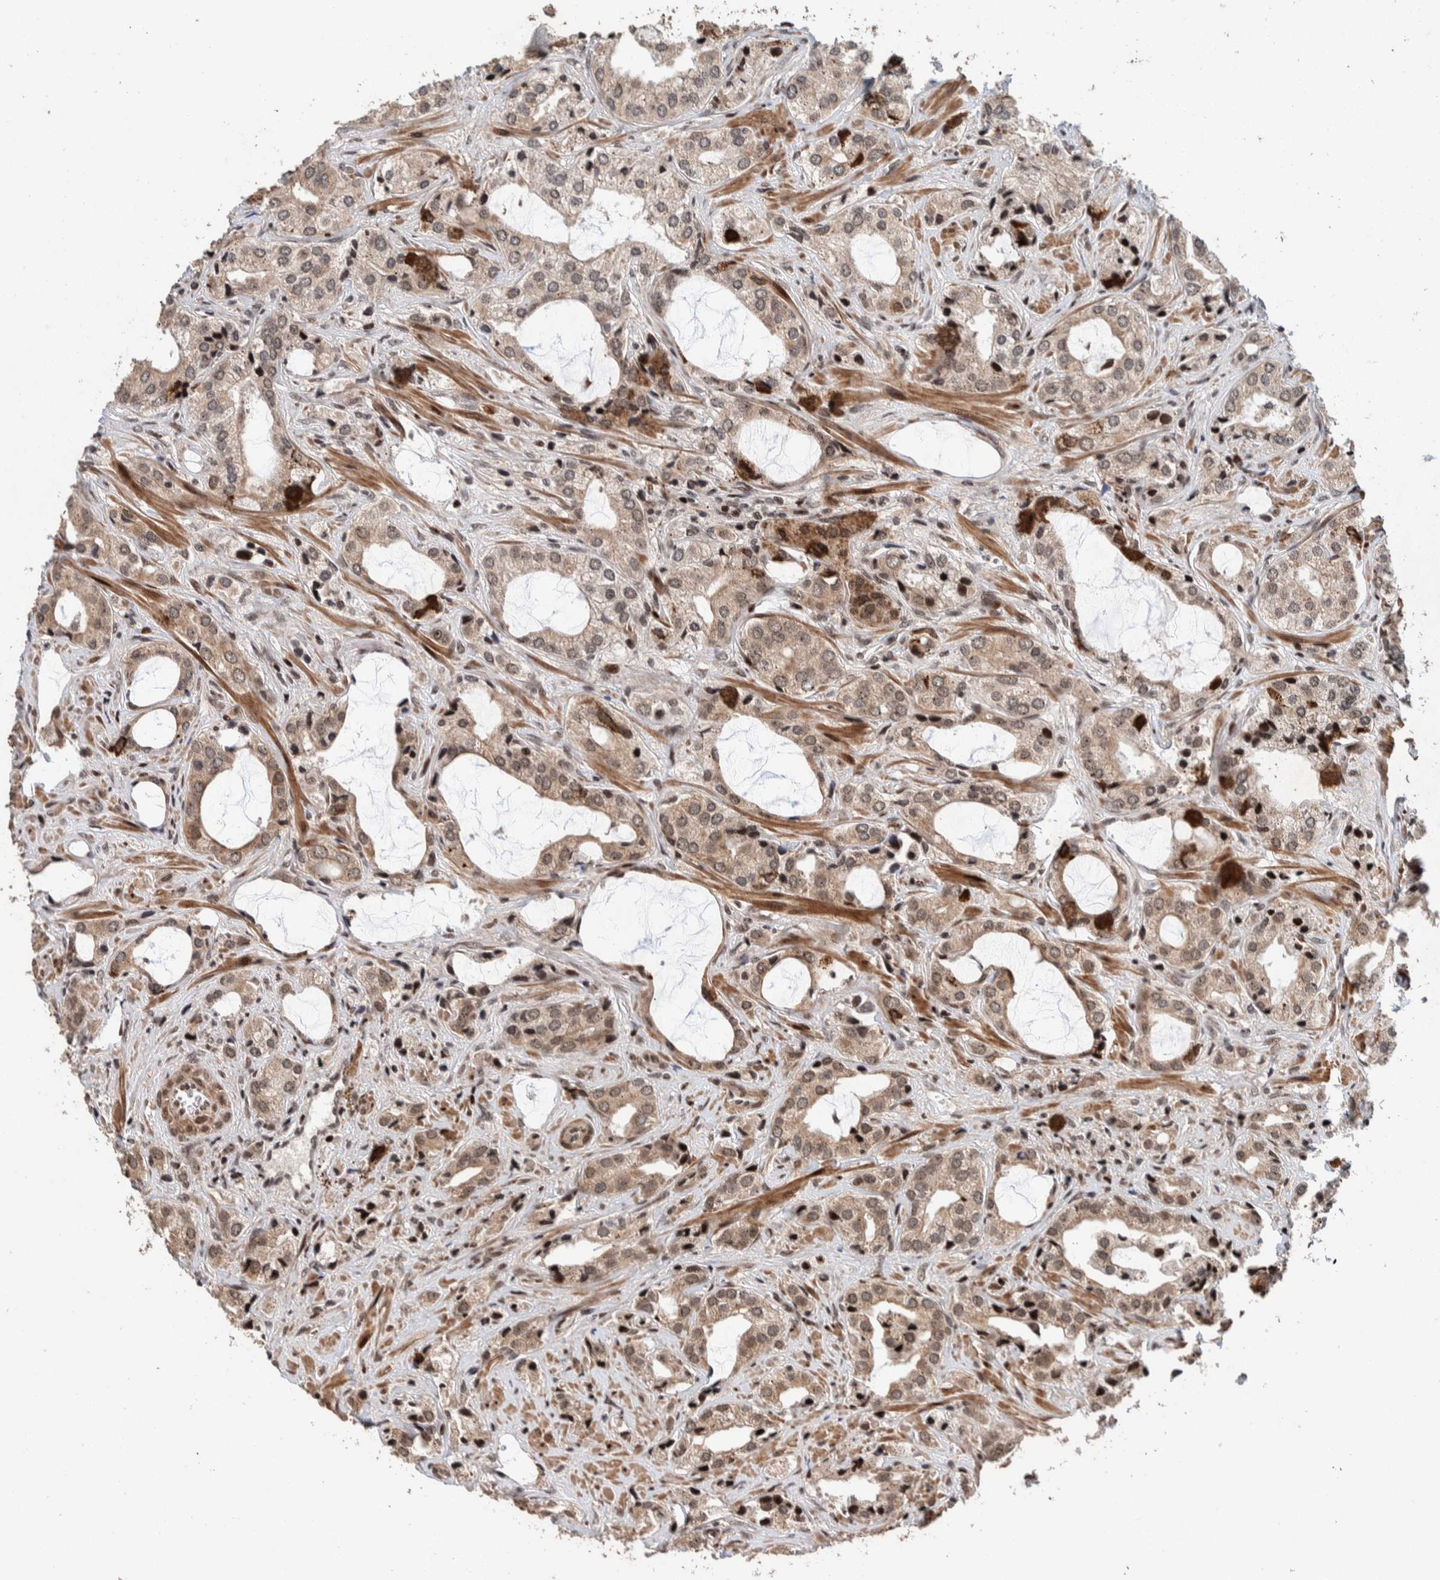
{"staining": {"intensity": "weak", "quantity": "25%-75%", "location": "cytoplasmic/membranous"}, "tissue": "prostate cancer", "cell_type": "Tumor cells", "image_type": "cancer", "snomed": [{"axis": "morphology", "description": "Adenocarcinoma, High grade"}, {"axis": "topography", "description": "Prostate"}], "caption": "The histopathology image reveals a brown stain indicating the presence of a protein in the cytoplasmic/membranous of tumor cells in prostate cancer (adenocarcinoma (high-grade)).", "gene": "CHD4", "patient": {"sex": "male", "age": 66}}